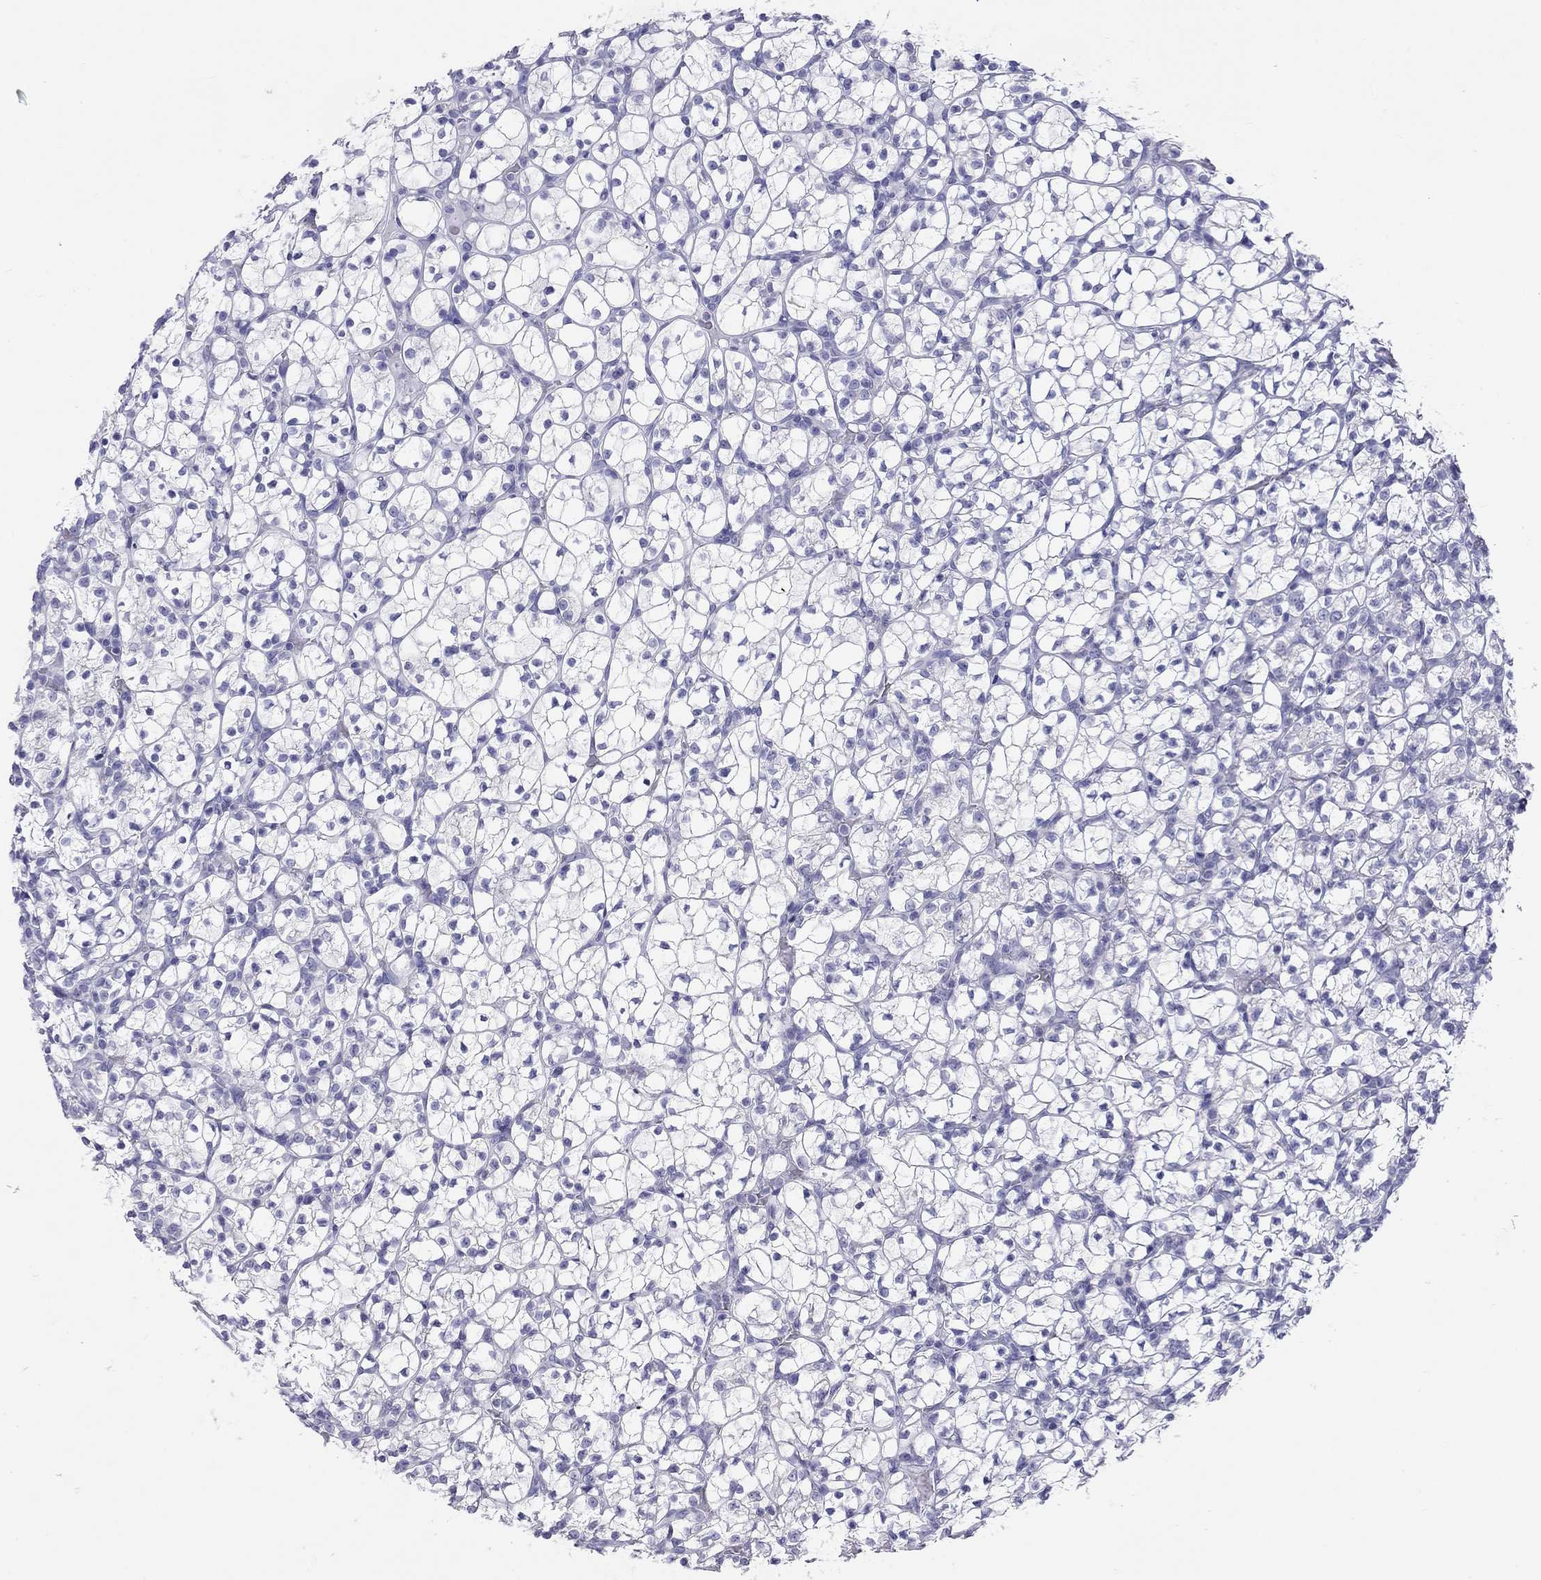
{"staining": {"intensity": "negative", "quantity": "none", "location": "none"}, "tissue": "renal cancer", "cell_type": "Tumor cells", "image_type": "cancer", "snomed": [{"axis": "morphology", "description": "Adenocarcinoma, NOS"}, {"axis": "topography", "description": "Kidney"}], "caption": "The immunohistochemistry (IHC) histopathology image has no significant positivity in tumor cells of renal cancer (adenocarcinoma) tissue. The staining was performed using DAB to visualize the protein expression in brown, while the nuclei were stained in blue with hematoxylin (Magnification: 20x).", "gene": "DPY19L2", "patient": {"sex": "female", "age": 89}}